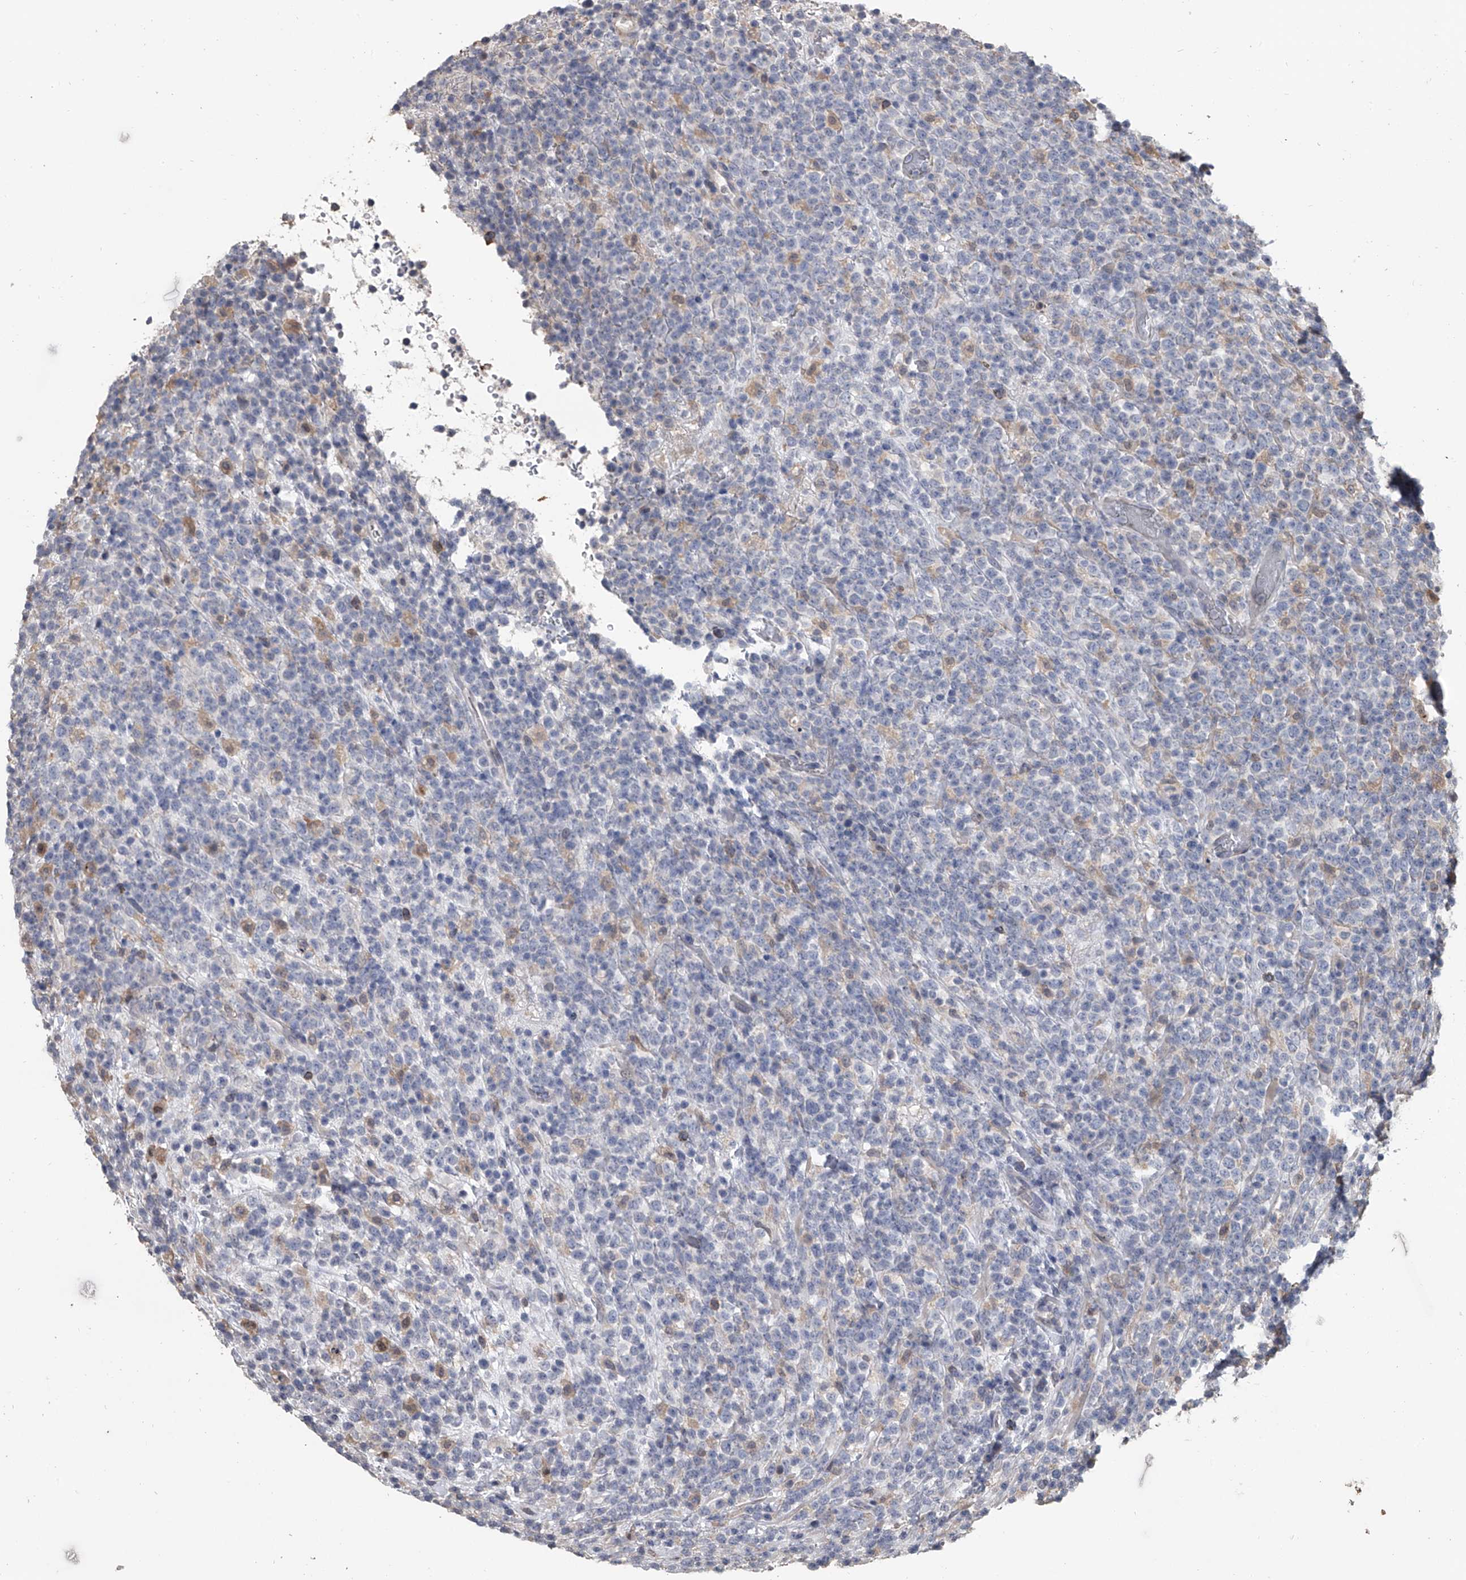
{"staining": {"intensity": "negative", "quantity": "none", "location": "none"}, "tissue": "lymphoma", "cell_type": "Tumor cells", "image_type": "cancer", "snomed": [{"axis": "morphology", "description": "Malignant lymphoma, non-Hodgkin's type, High grade"}, {"axis": "topography", "description": "Colon"}], "caption": "Immunohistochemistry of human malignant lymphoma, non-Hodgkin's type (high-grade) reveals no staining in tumor cells. (Brightfield microscopy of DAB (3,3'-diaminobenzidine) immunohistochemistry at high magnification).", "gene": "DOCK9", "patient": {"sex": "female", "age": 53}}